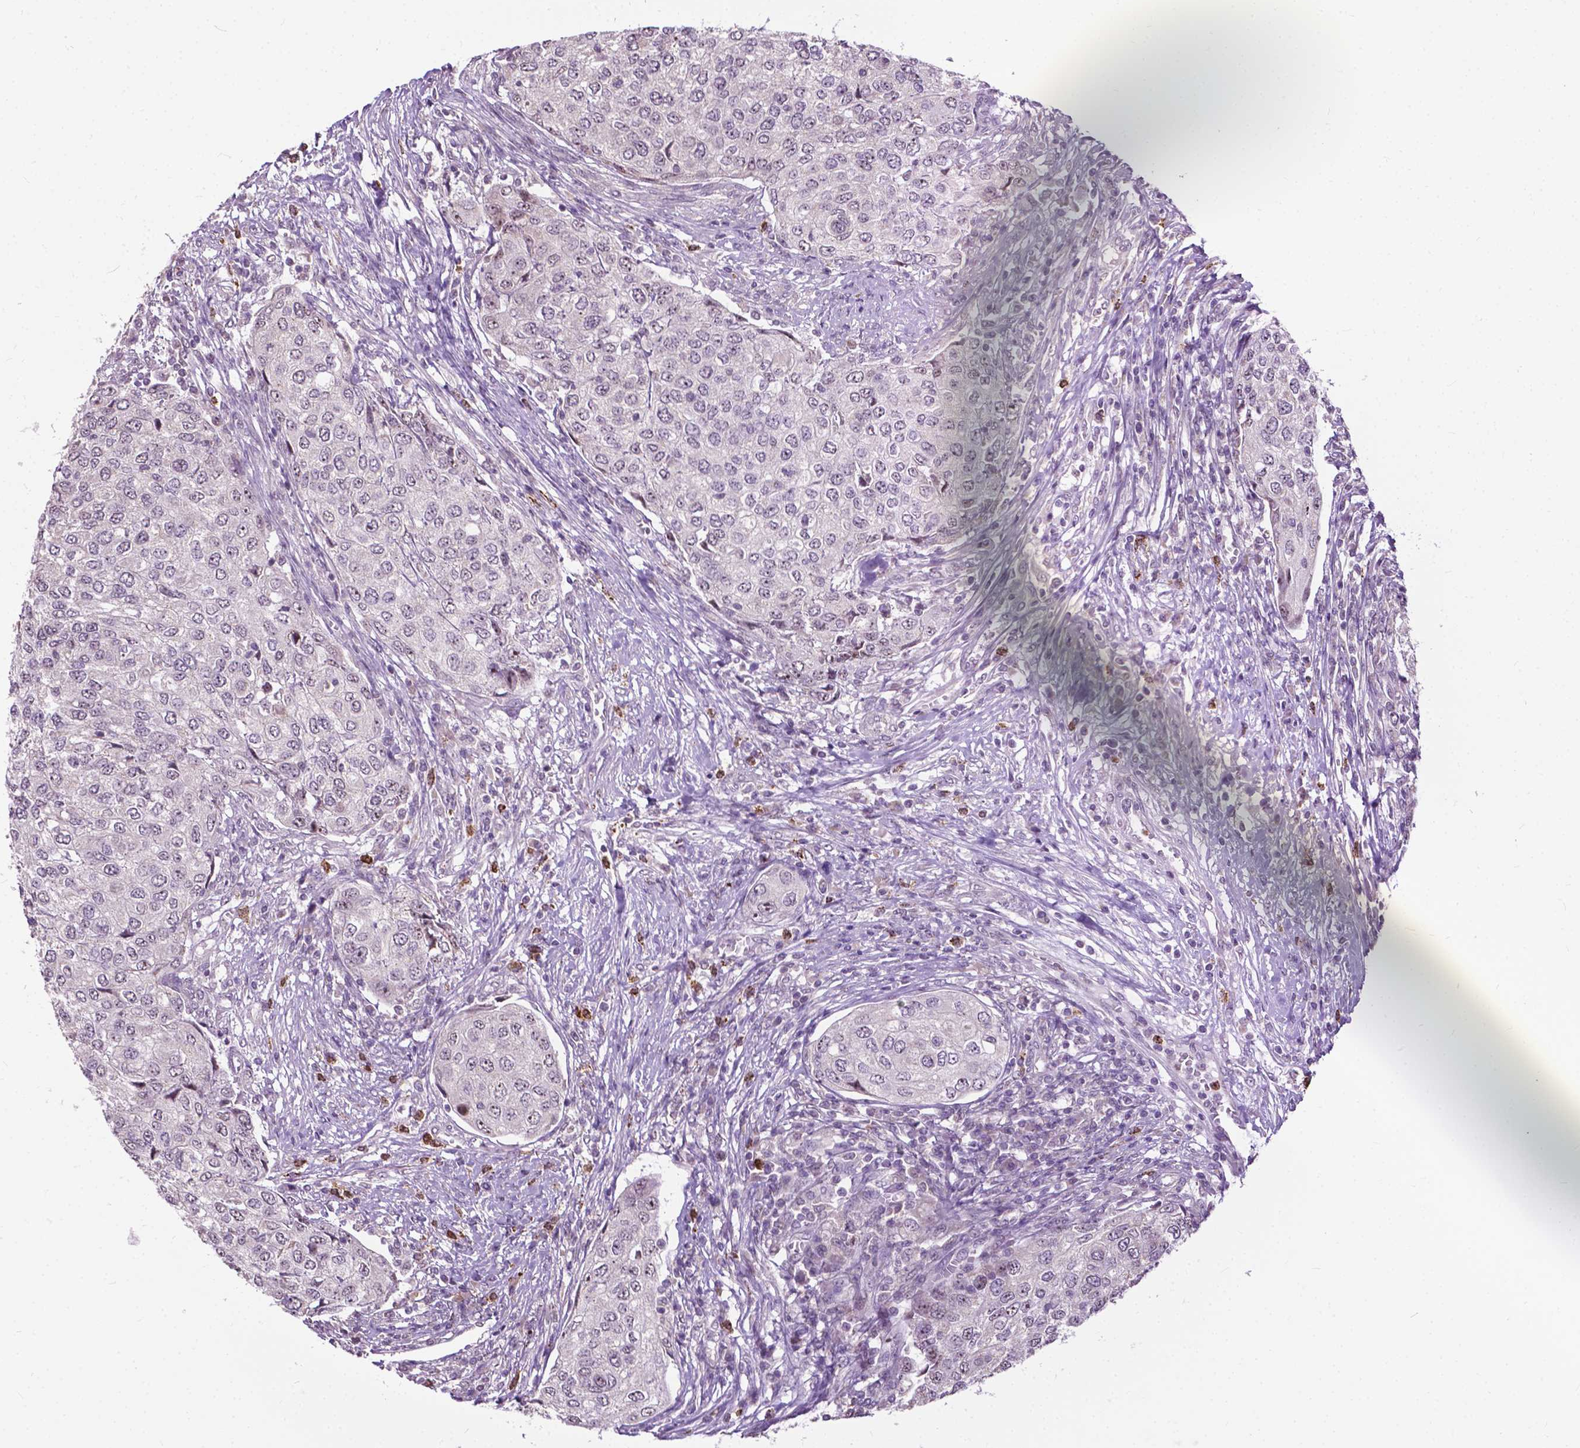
{"staining": {"intensity": "negative", "quantity": "none", "location": "none"}, "tissue": "urothelial cancer", "cell_type": "Tumor cells", "image_type": "cancer", "snomed": [{"axis": "morphology", "description": "Urothelial carcinoma, High grade"}, {"axis": "topography", "description": "Urinary bladder"}], "caption": "Tumor cells are negative for protein expression in human urothelial cancer.", "gene": "TTC9B", "patient": {"sex": "female", "age": 78}}